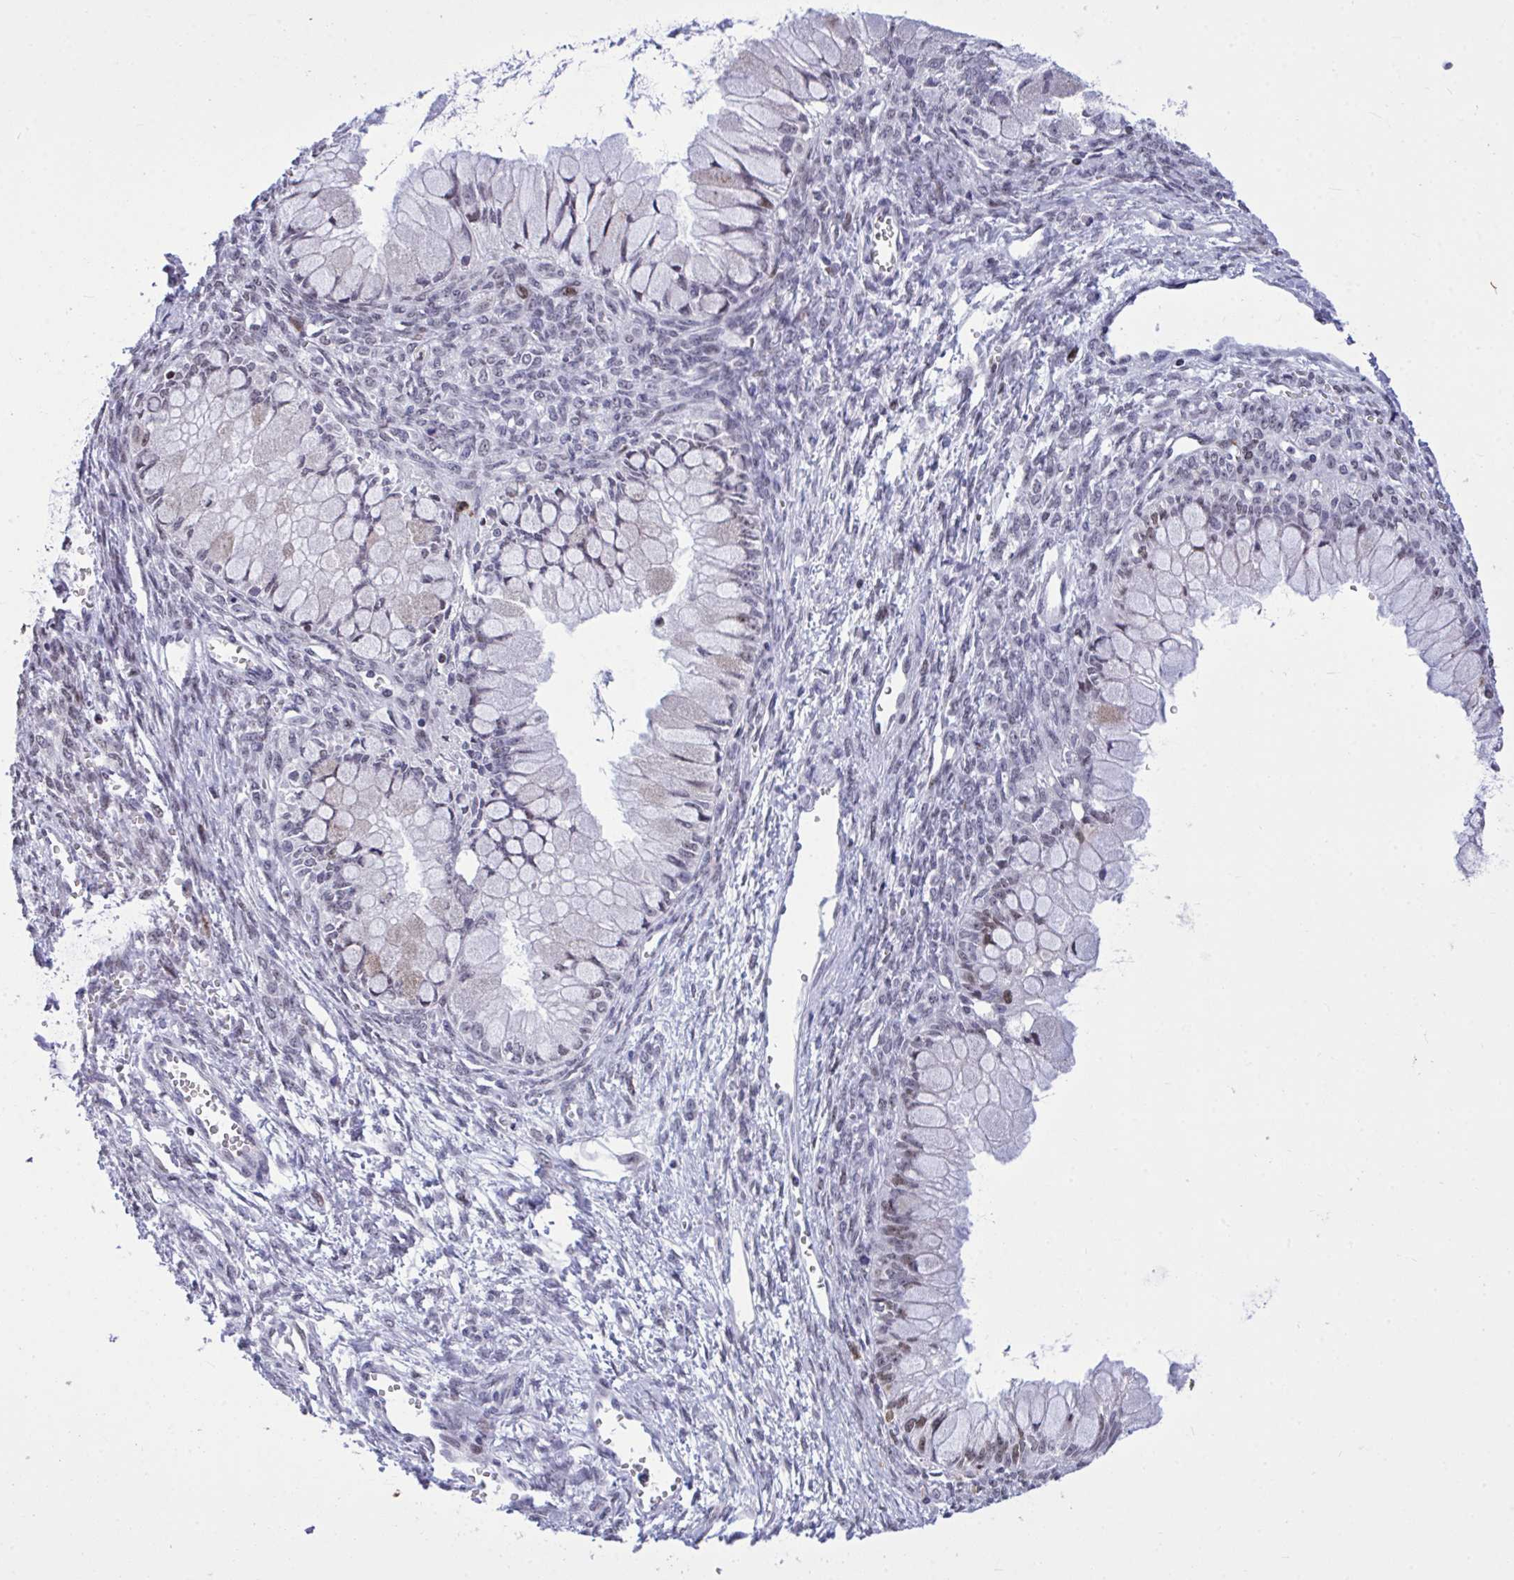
{"staining": {"intensity": "moderate", "quantity": "<25%", "location": "nuclear"}, "tissue": "ovarian cancer", "cell_type": "Tumor cells", "image_type": "cancer", "snomed": [{"axis": "morphology", "description": "Cystadenocarcinoma, mucinous, NOS"}, {"axis": "topography", "description": "Ovary"}], "caption": "Immunohistochemistry (IHC) image of ovarian mucinous cystadenocarcinoma stained for a protein (brown), which demonstrates low levels of moderate nuclear staining in approximately <25% of tumor cells.", "gene": "C1QL2", "patient": {"sex": "female", "age": 34}}